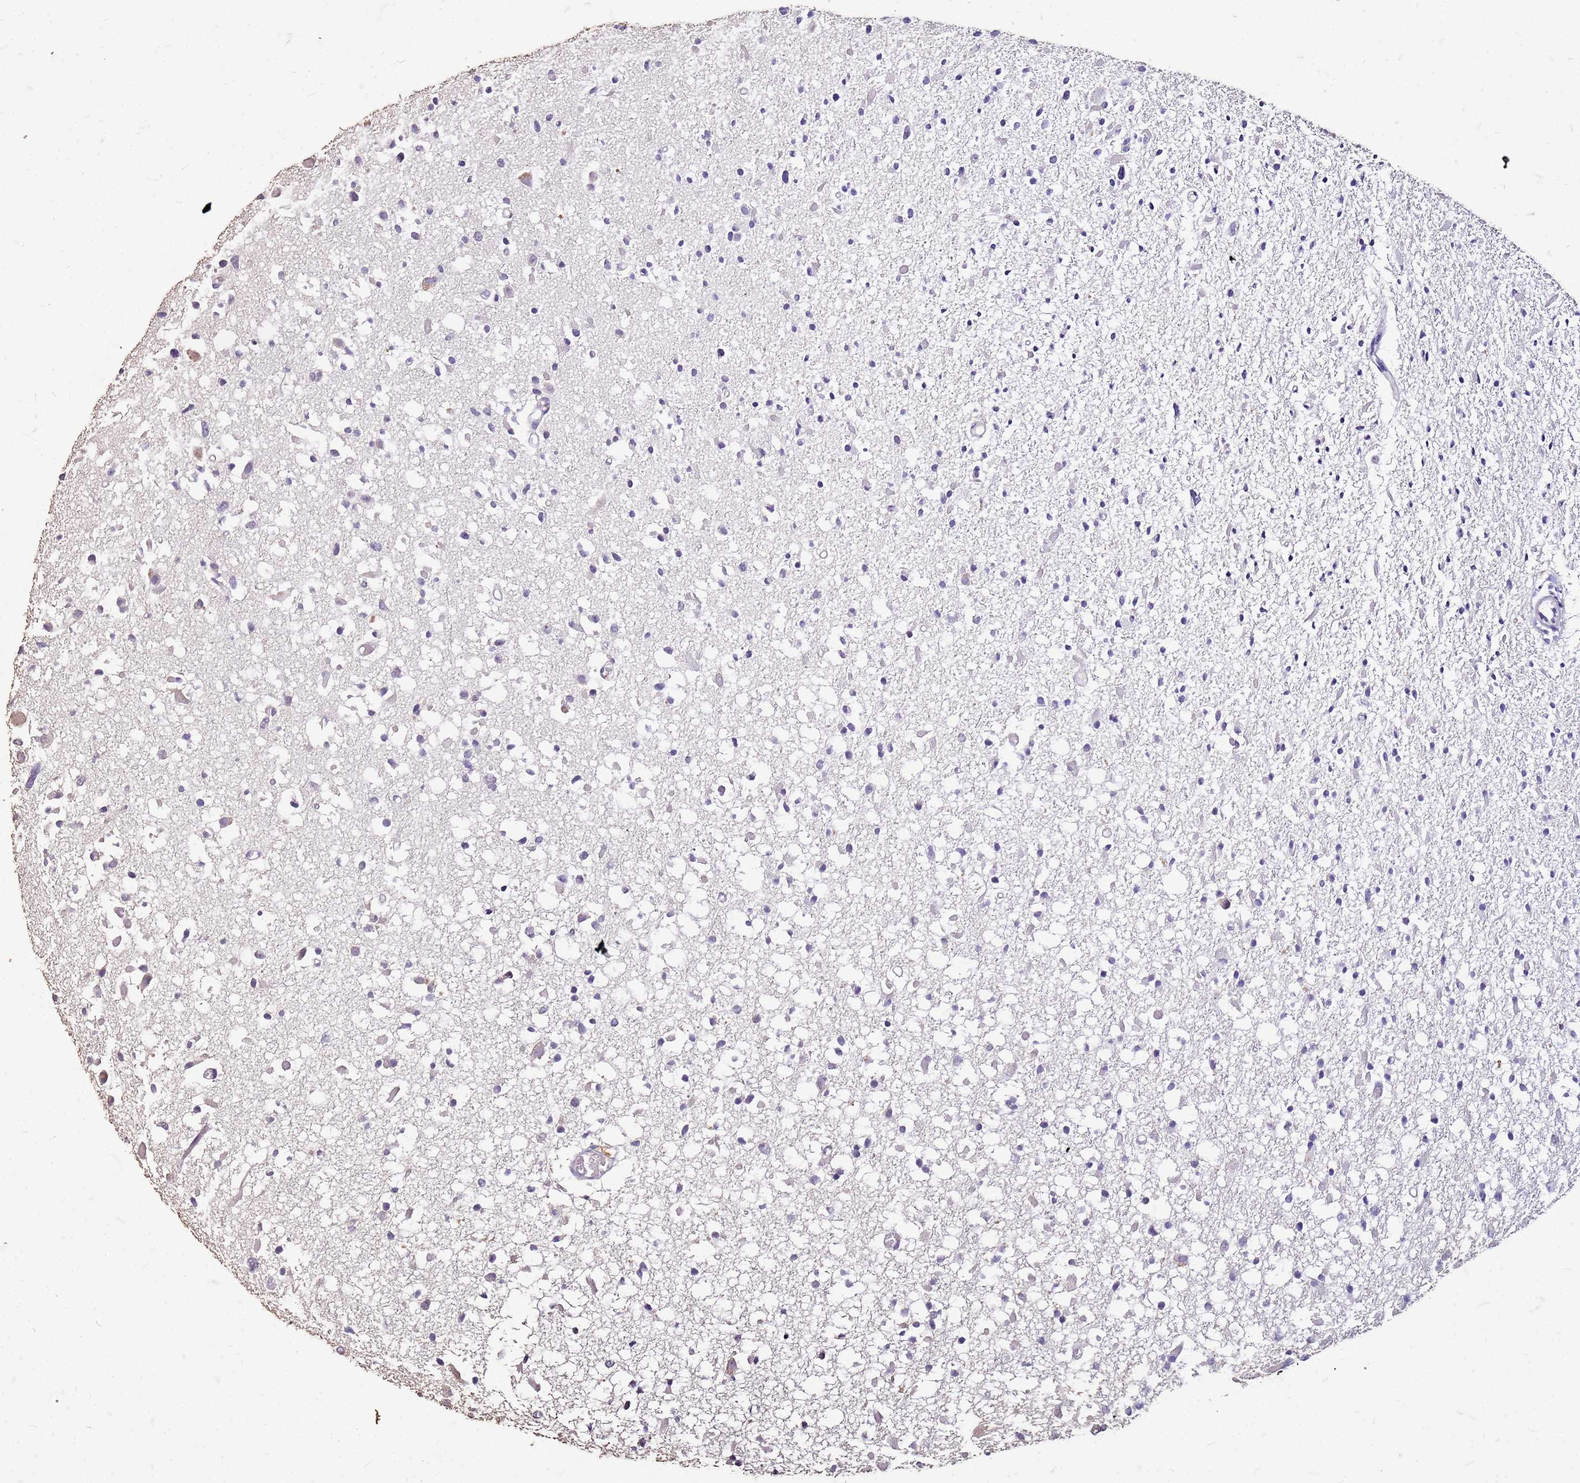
{"staining": {"intensity": "negative", "quantity": "none", "location": "none"}, "tissue": "glioma", "cell_type": "Tumor cells", "image_type": "cancer", "snomed": [{"axis": "morphology", "description": "Glioma, malignant, Low grade"}, {"axis": "topography", "description": "Brain"}], "caption": "A high-resolution photomicrograph shows immunohistochemistry (IHC) staining of glioma, which shows no significant positivity in tumor cells. (IHC, brightfield microscopy, high magnification).", "gene": "FAM184B", "patient": {"sex": "female", "age": 22}}